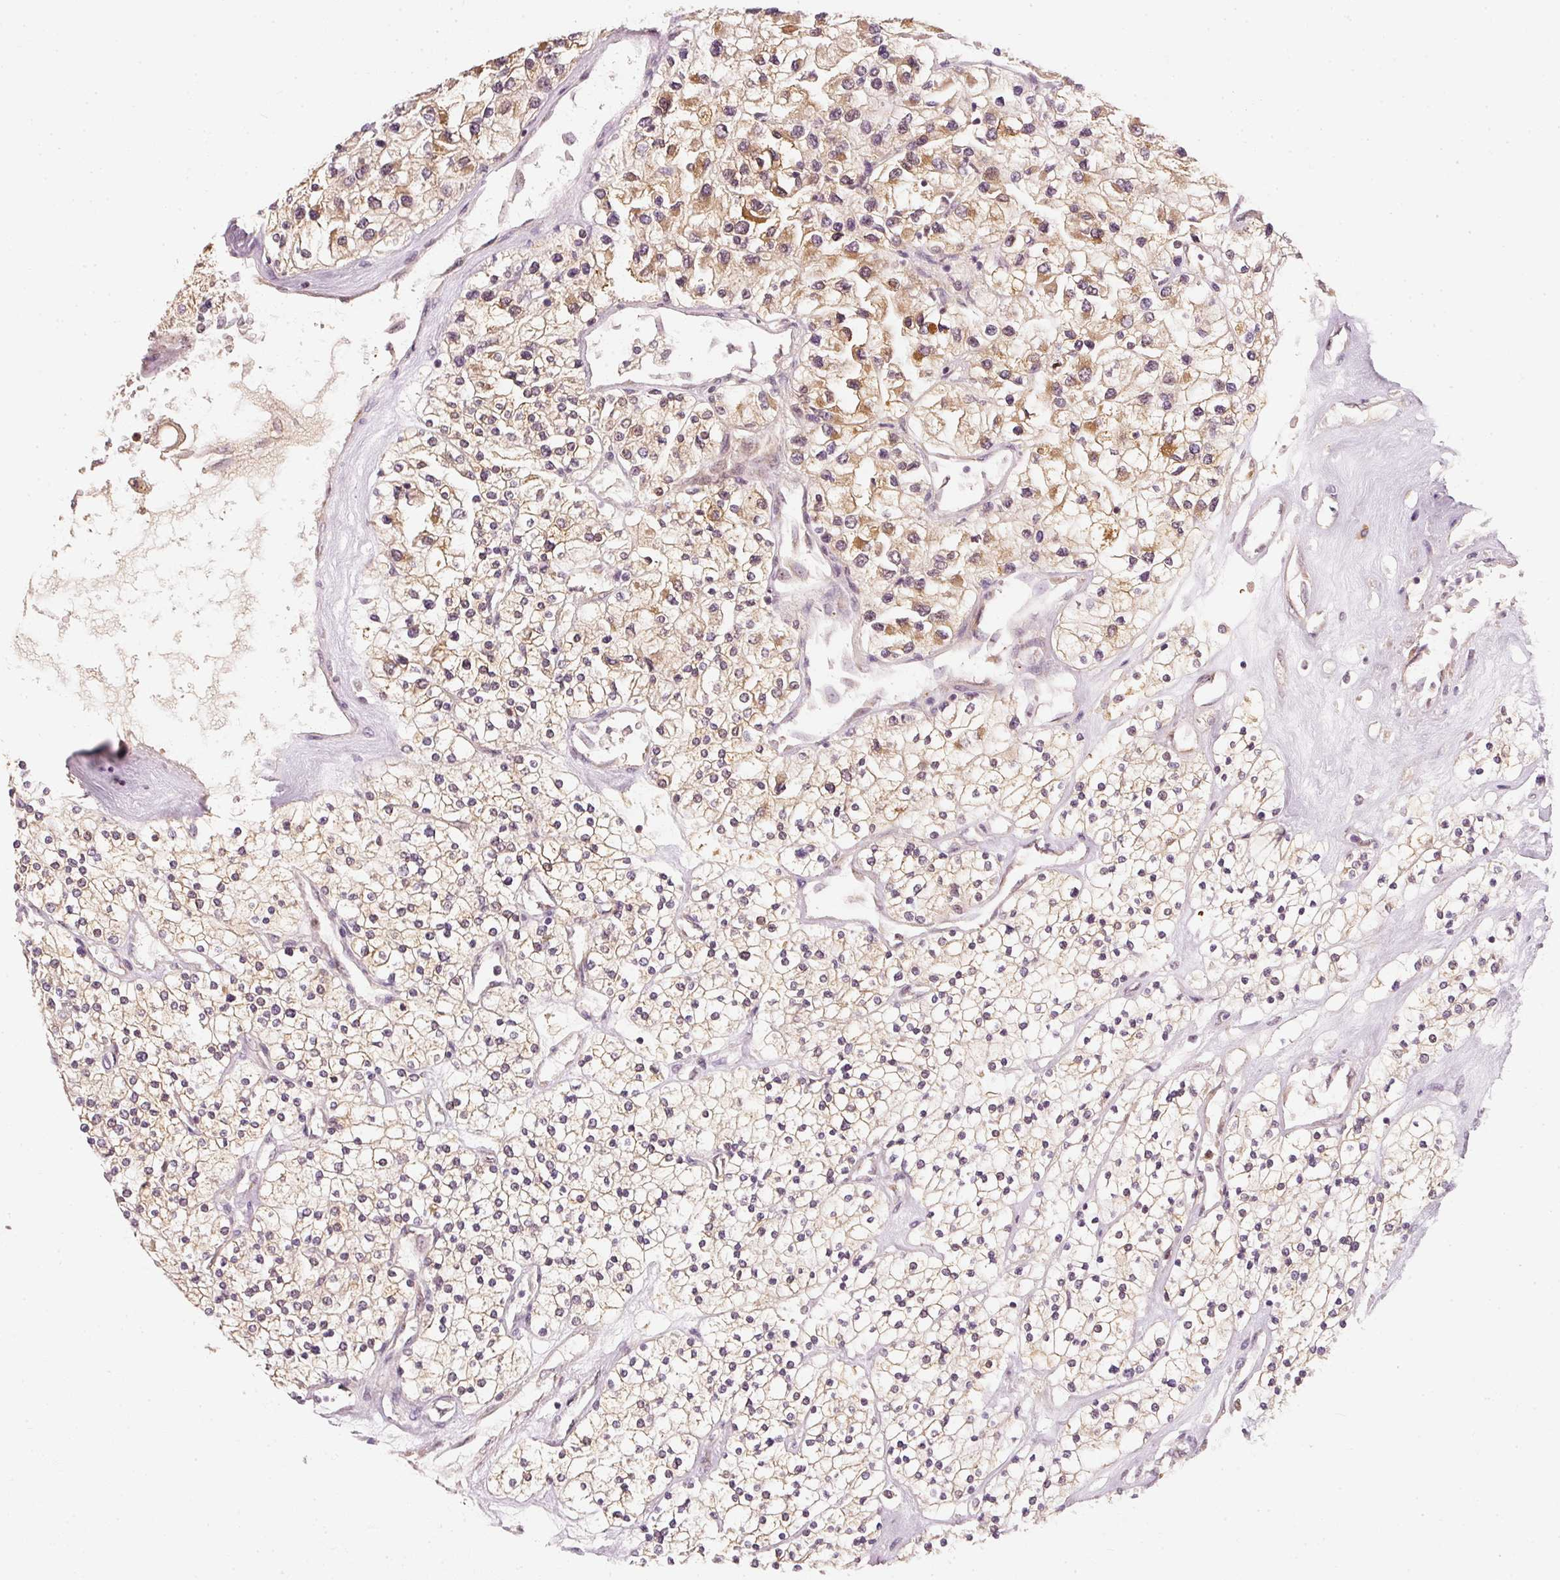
{"staining": {"intensity": "weak", "quantity": "<25%", "location": "cytoplasmic/membranous"}, "tissue": "renal cancer", "cell_type": "Tumor cells", "image_type": "cancer", "snomed": [{"axis": "morphology", "description": "Adenocarcinoma, NOS"}, {"axis": "topography", "description": "Kidney"}], "caption": "Immunohistochemistry photomicrograph of neoplastic tissue: human adenocarcinoma (renal) stained with DAB (3,3'-diaminobenzidine) exhibits no significant protein staining in tumor cells.", "gene": "EEF1A2", "patient": {"sex": "male", "age": 80}}